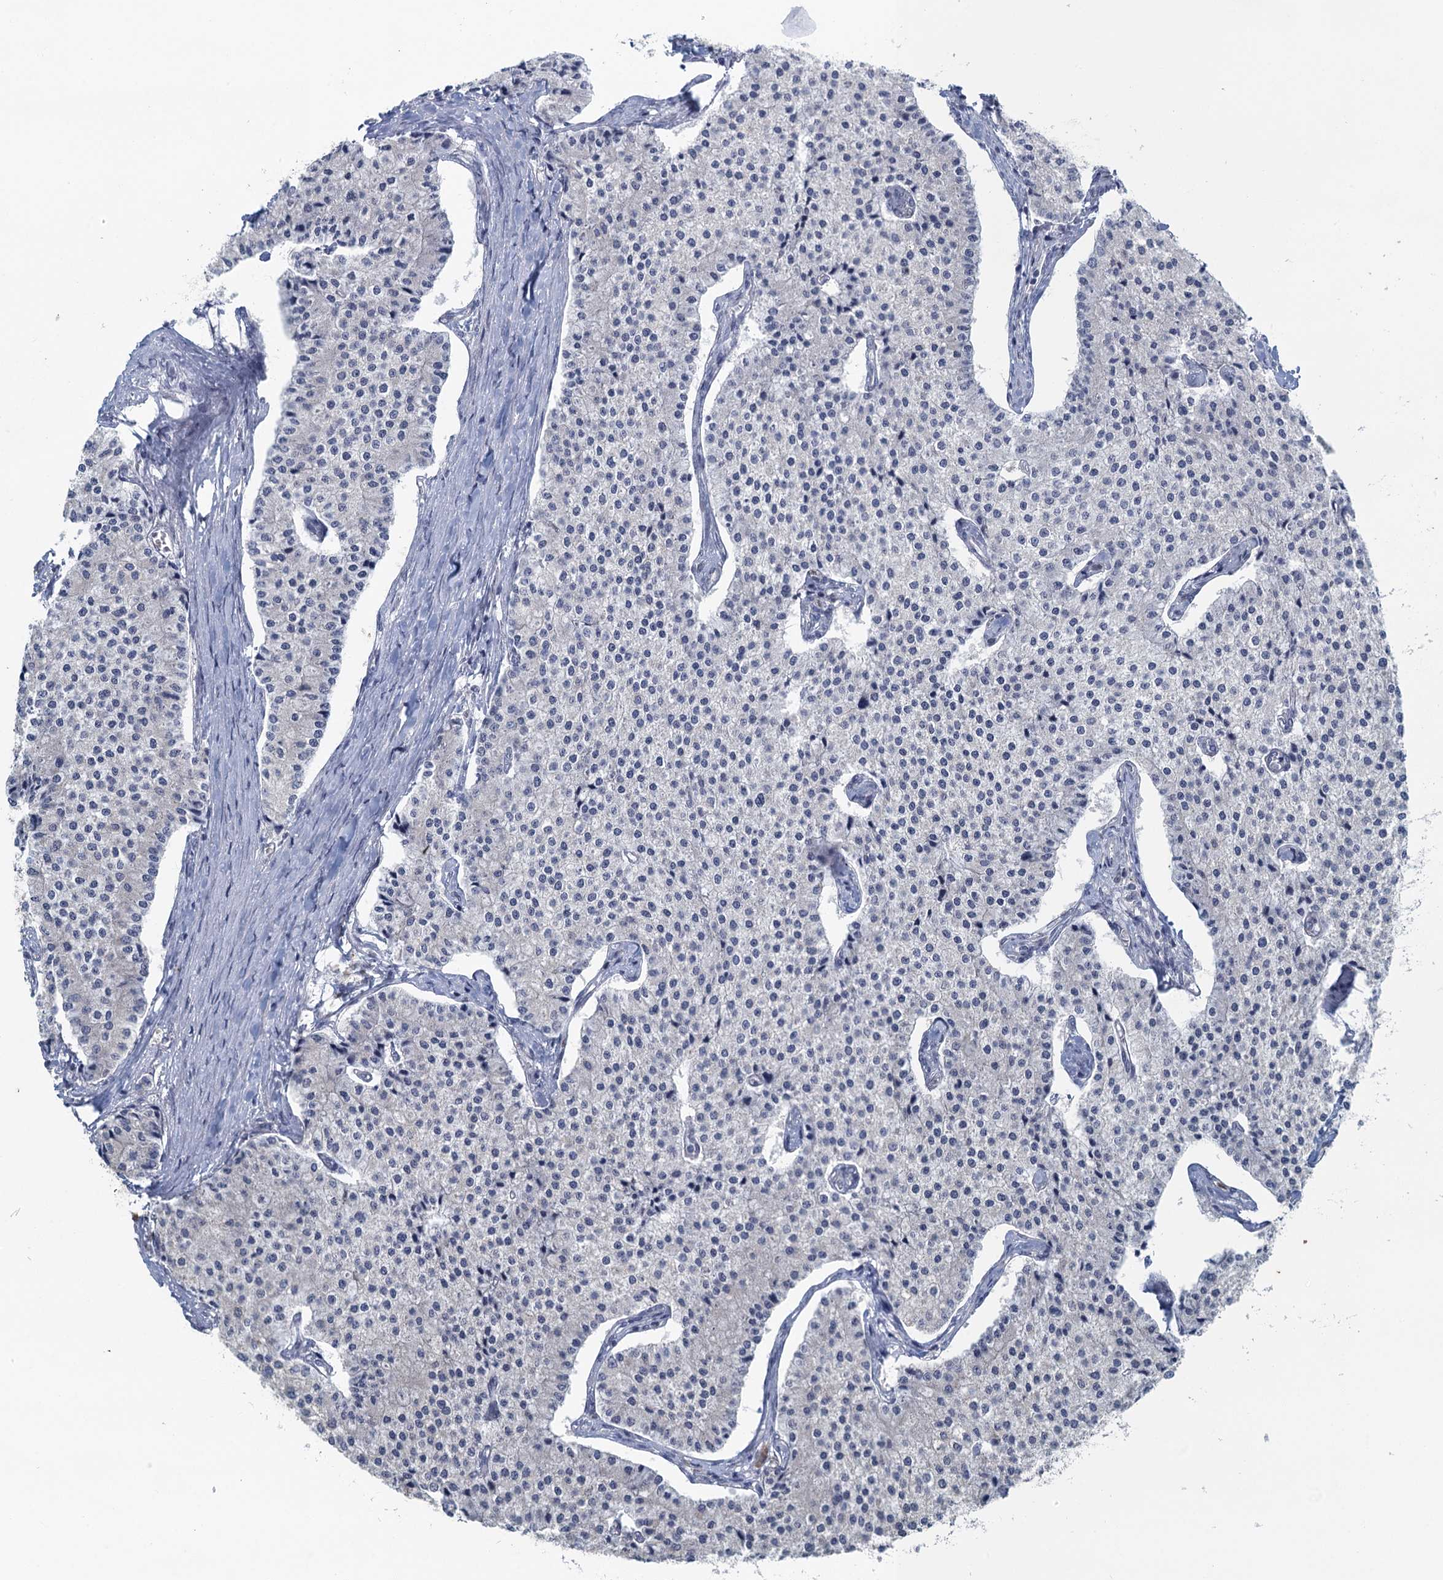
{"staining": {"intensity": "negative", "quantity": "none", "location": "none"}, "tissue": "carcinoid", "cell_type": "Tumor cells", "image_type": "cancer", "snomed": [{"axis": "morphology", "description": "Carcinoid, malignant, NOS"}, {"axis": "topography", "description": "Colon"}], "caption": "IHC micrograph of human carcinoid (malignant) stained for a protein (brown), which demonstrates no positivity in tumor cells. (Stains: DAB immunohistochemistry (IHC) with hematoxylin counter stain, Microscopy: brightfield microscopy at high magnification).", "gene": "TEX35", "patient": {"sex": "female", "age": 52}}